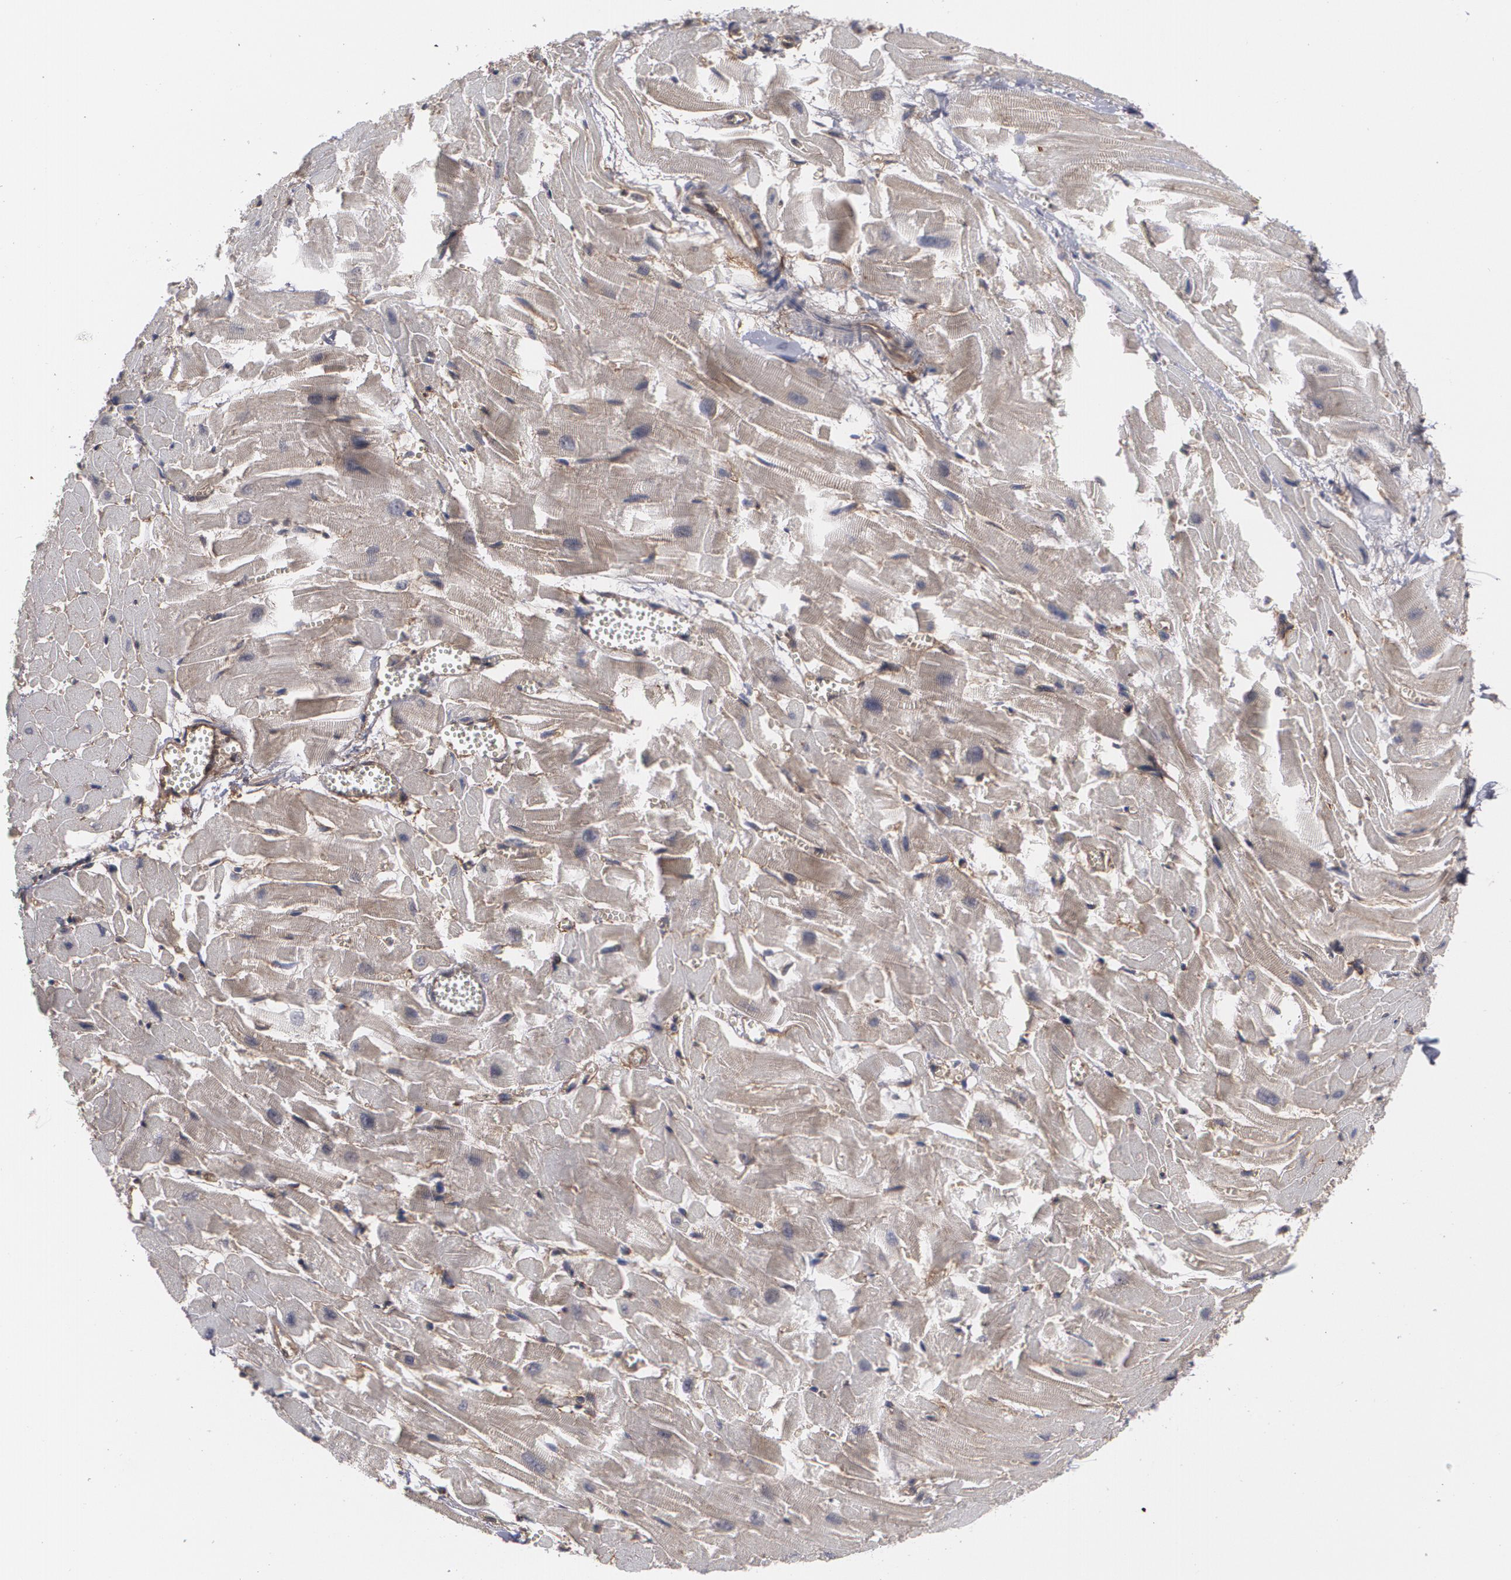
{"staining": {"intensity": "weak", "quantity": "25%-75%", "location": "cytoplasmic/membranous"}, "tissue": "heart muscle", "cell_type": "Cardiomyocytes", "image_type": "normal", "snomed": [{"axis": "morphology", "description": "Normal tissue, NOS"}, {"axis": "topography", "description": "Heart"}], "caption": "This is a micrograph of IHC staining of benign heart muscle, which shows weak positivity in the cytoplasmic/membranous of cardiomyocytes.", "gene": "BMP6", "patient": {"sex": "female", "age": 19}}